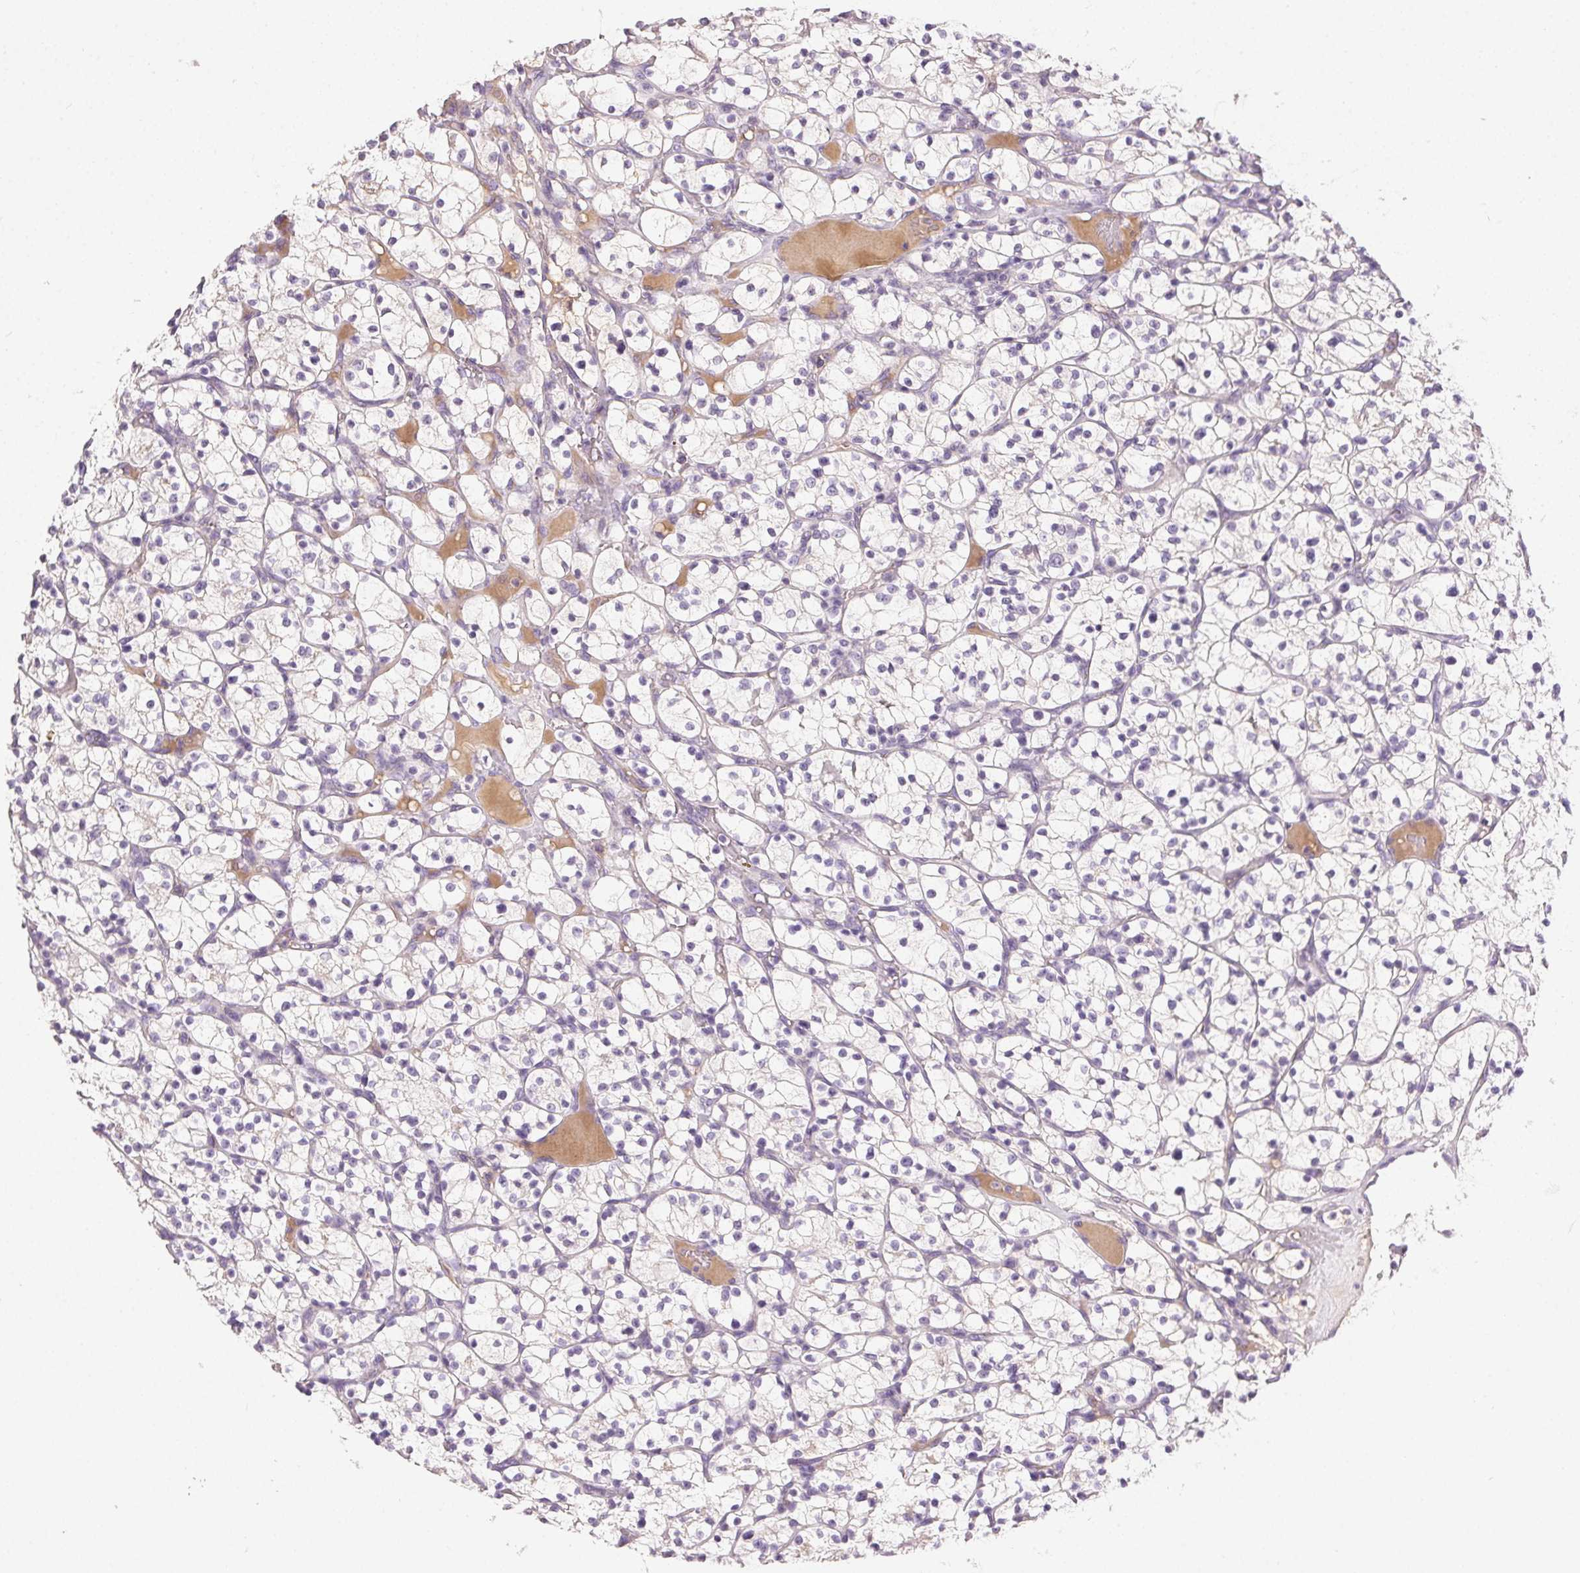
{"staining": {"intensity": "negative", "quantity": "none", "location": "none"}, "tissue": "renal cancer", "cell_type": "Tumor cells", "image_type": "cancer", "snomed": [{"axis": "morphology", "description": "Adenocarcinoma, NOS"}, {"axis": "topography", "description": "Kidney"}], "caption": "Protein analysis of renal cancer demonstrates no significant staining in tumor cells.", "gene": "BPIFB2", "patient": {"sex": "female", "age": 64}}